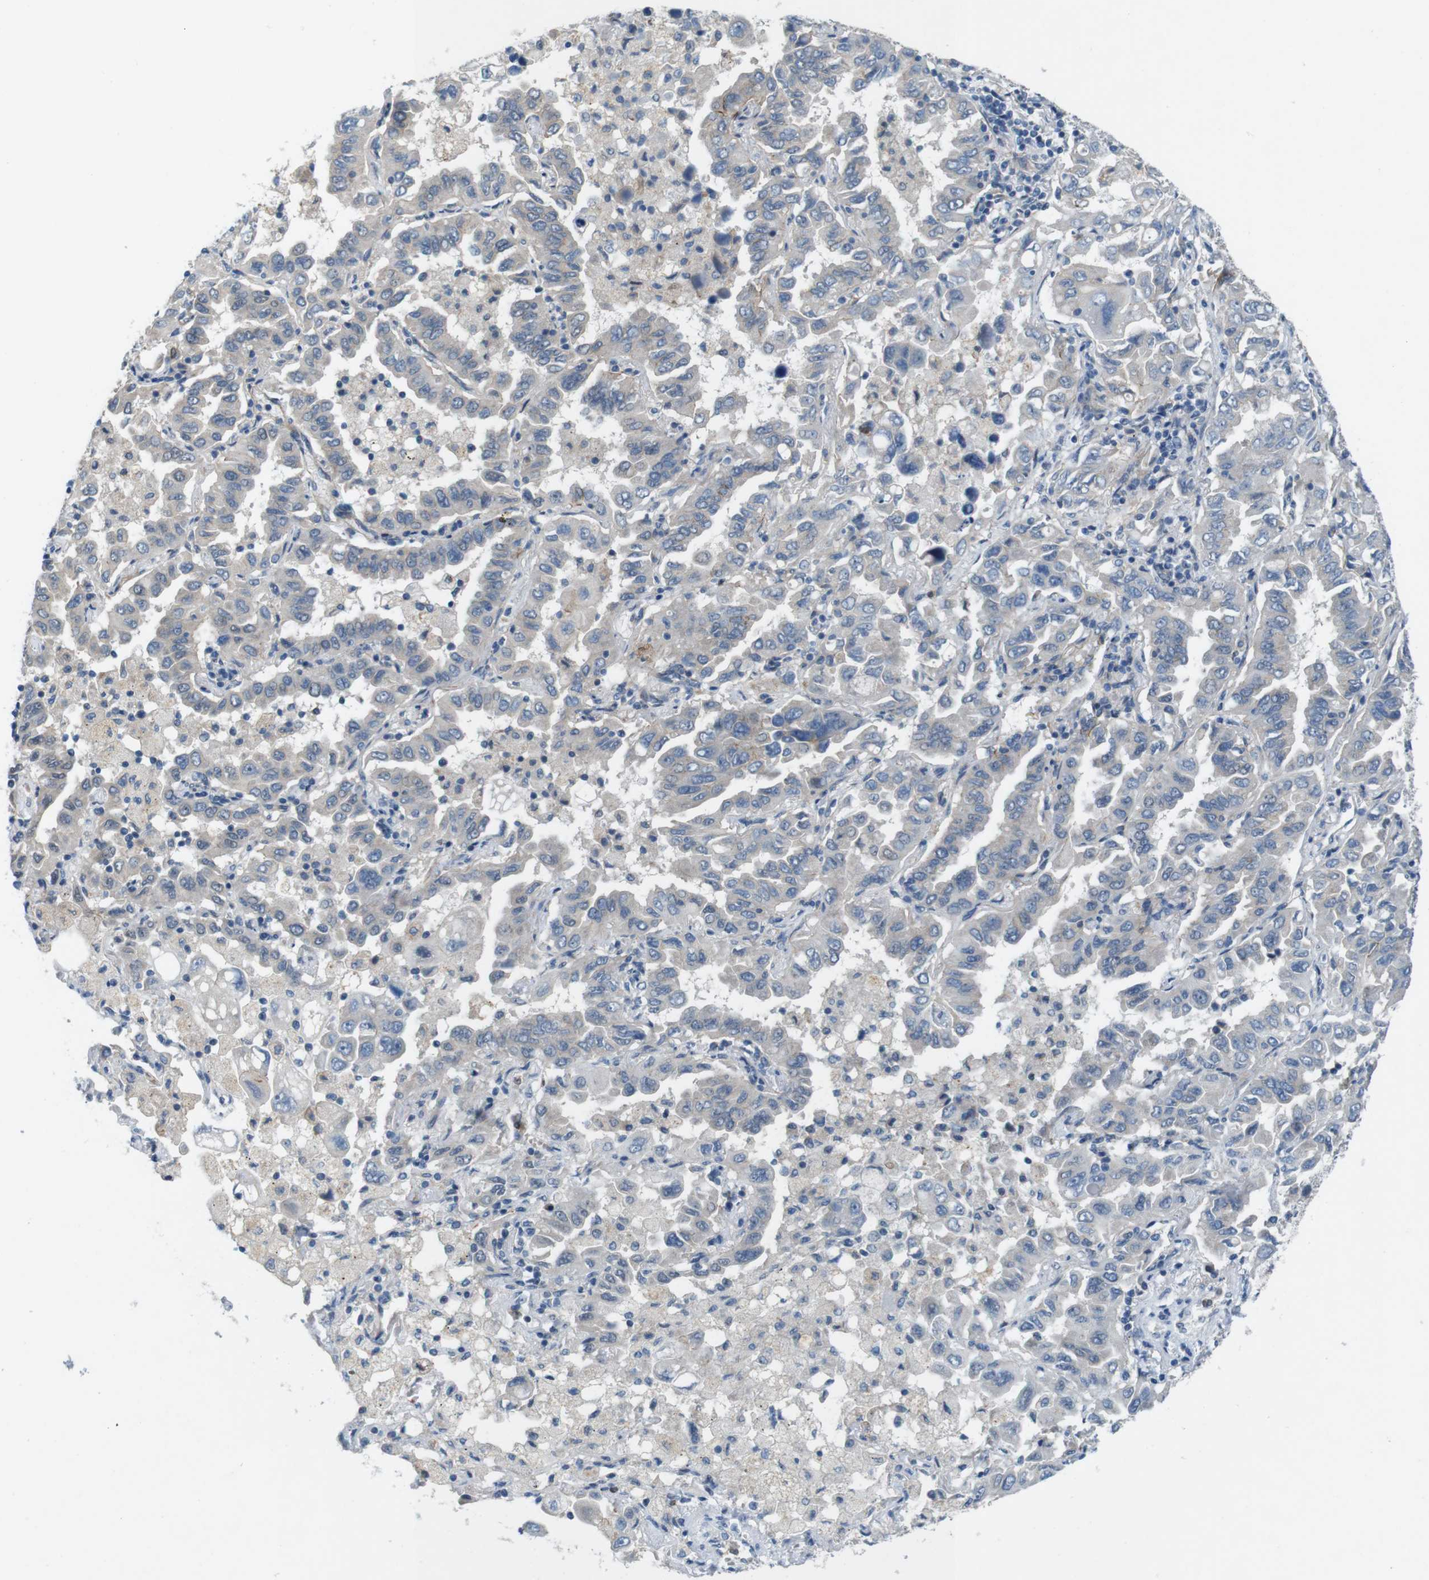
{"staining": {"intensity": "negative", "quantity": "none", "location": "none"}, "tissue": "lung cancer", "cell_type": "Tumor cells", "image_type": "cancer", "snomed": [{"axis": "morphology", "description": "Adenocarcinoma, NOS"}, {"axis": "topography", "description": "Lung"}], "caption": "Adenocarcinoma (lung) was stained to show a protein in brown. There is no significant positivity in tumor cells. (DAB (3,3'-diaminobenzidine) immunohistochemistry (IHC) with hematoxylin counter stain).", "gene": "SKI", "patient": {"sex": "male", "age": 64}}